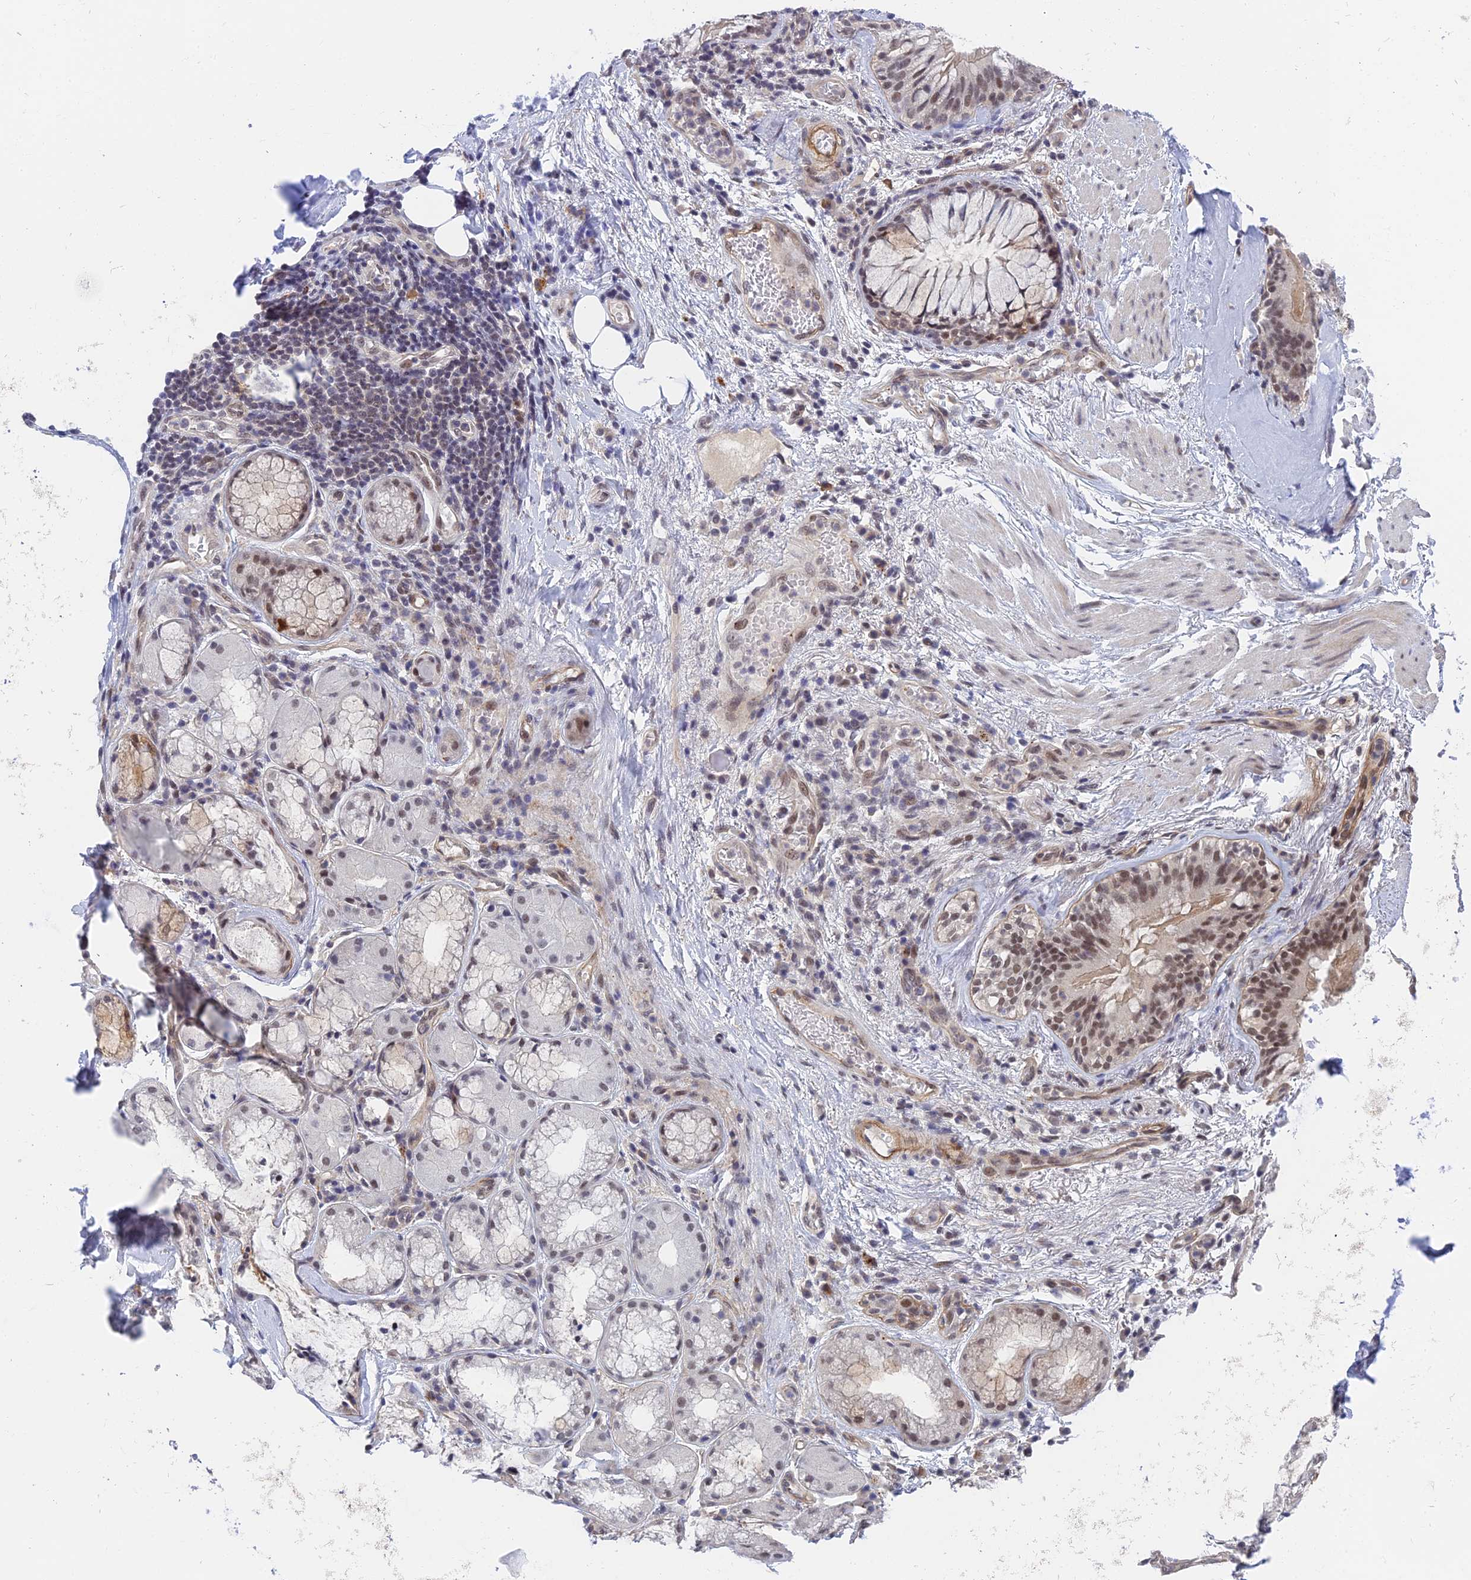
{"staining": {"intensity": "weak", "quantity": "25%-75%", "location": "nuclear"}, "tissue": "adipose tissue", "cell_type": "Adipocytes", "image_type": "normal", "snomed": [{"axis": "morphology", "description": "Normal tissue, NOS"}, {"axis": "topography", "description": "Lymph node"}, {"axis": "topography", "description": "Cartilage tissue"}, {"axis": "topography", "description": "Bronchus"}], "caption": "IHC staining of benign adipose tissue, which shows low levels of weak nuclear positivity in approximately 25%-75% of adipocytes indicating weak nuclear protein staining. The staining was performed using DAB (3,3'-diaminobenzidine) (brown) for protein detection and nuclei were counterstained in hematoxylin (blue).", "gene": "NSMCE1", "patient": {"sex": "male", "age": 63}}